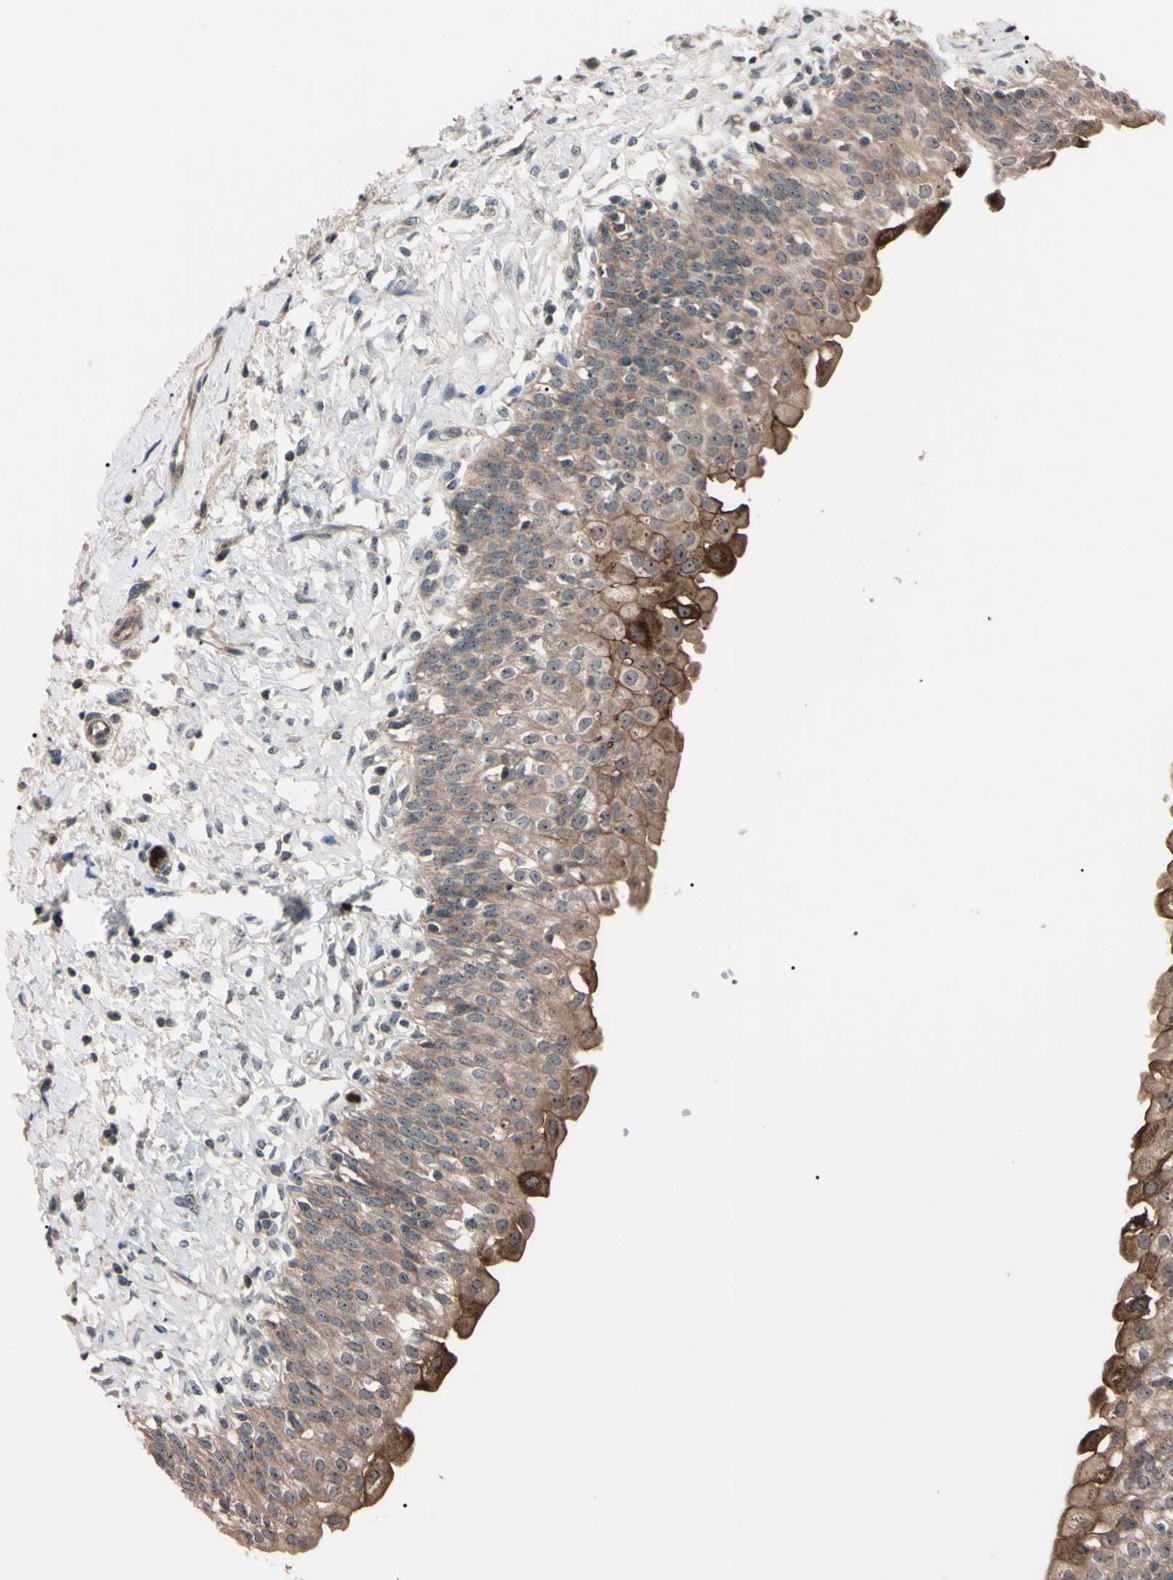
{"staining": {"intensity": "strong", "quantity": "<25%", "location": "cytoplasmic/membranous"}, "tissue": "urinary bladder", "cell_type": "Urothelial cells", "image_type": "normal", "snomed": [{"axis": "morphology", "description": "Normal tissue, NOS"}, {"axis": "topography", "description": "Urinary bladder"}], "caption": "A high-resolution photomicrograph shows IHC staining of benign urinary bladder, which exhibits strong cytoplasmic/membranous positivity in approximately <25% of urothelial cells. The protein is shown in brown color, while the nuclei are stained blue.", "gene": "TRAF5", "patient": {"sex": "male", "age": 55}}